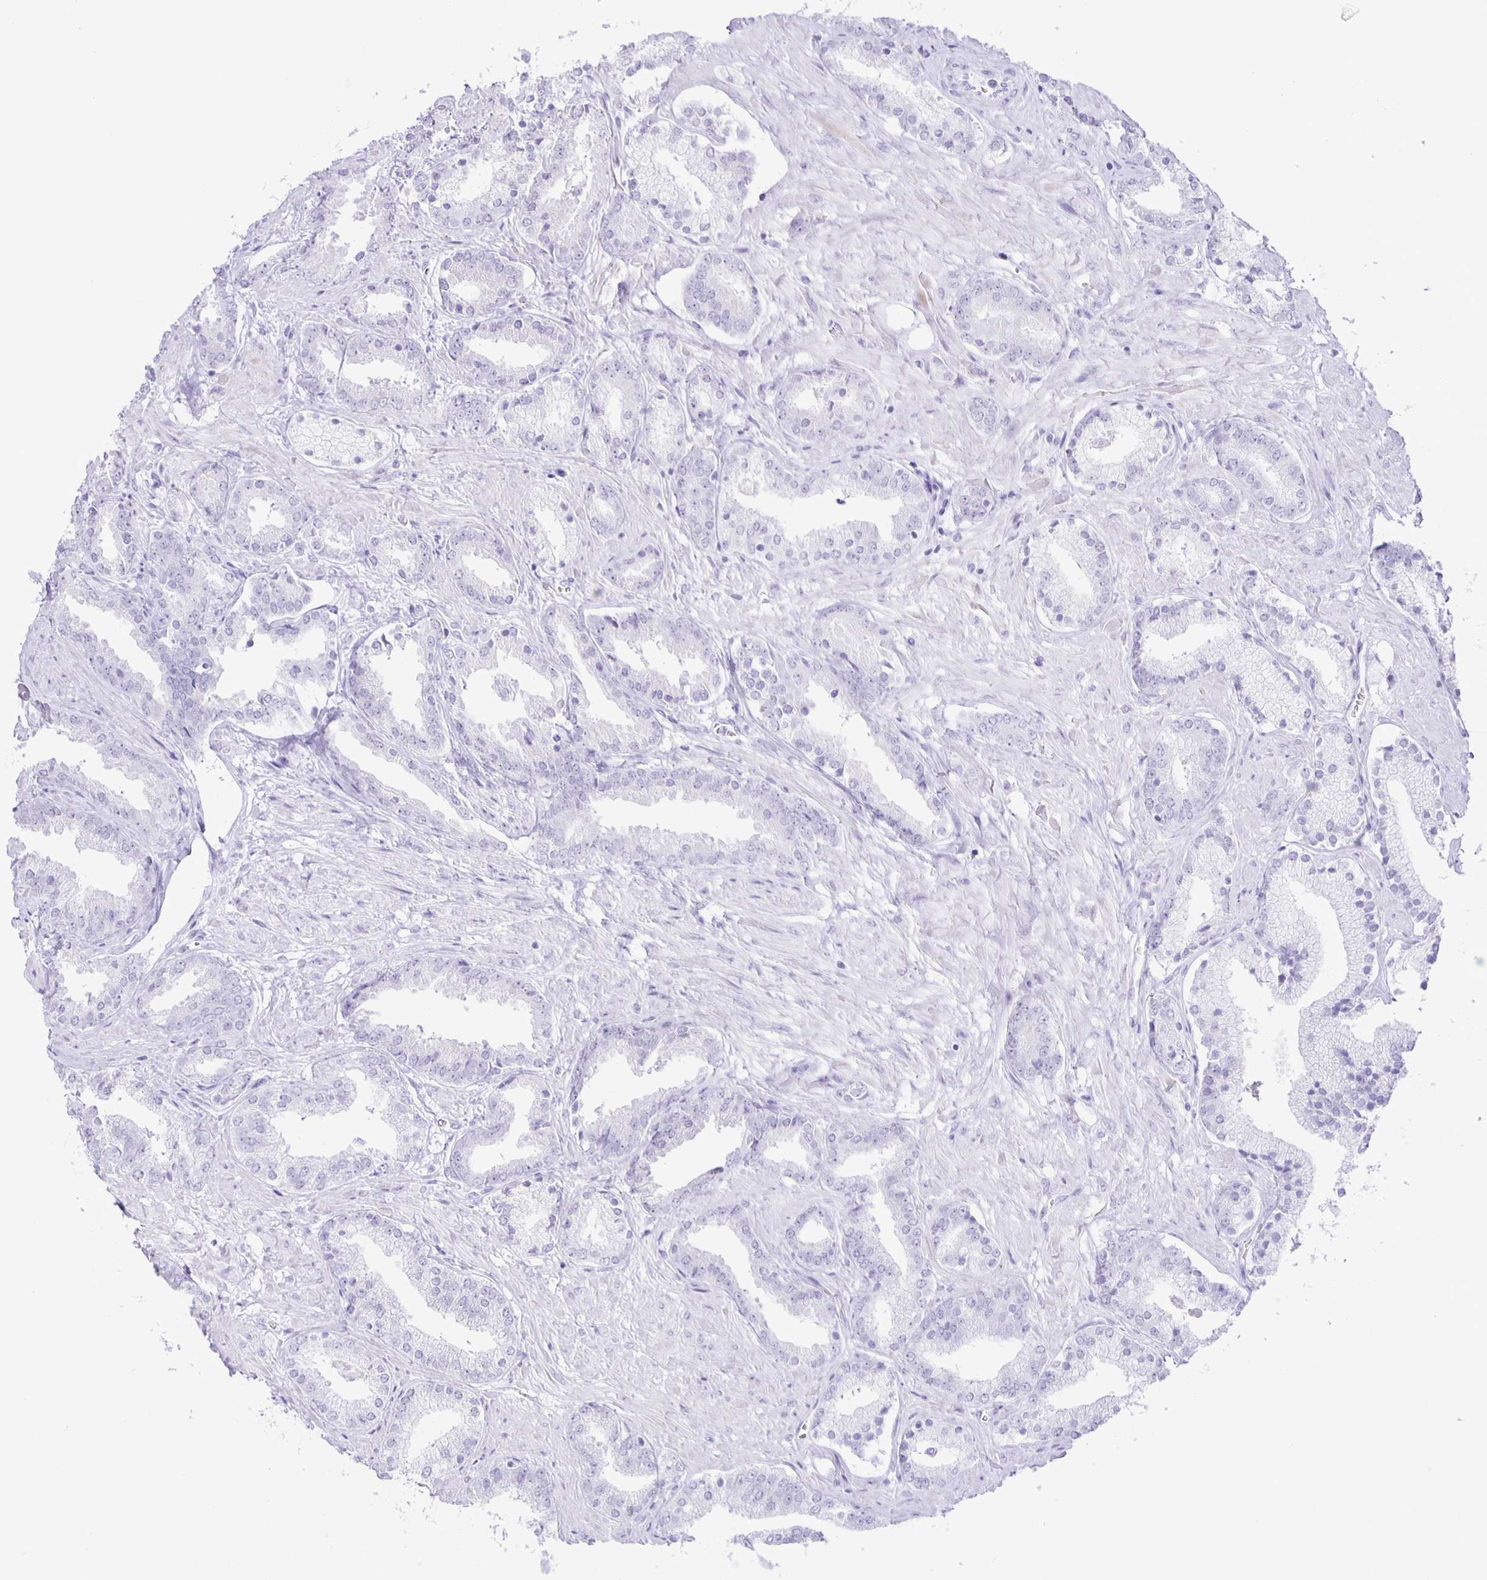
{"staining": {"intensity": "negative", "quantity": "none", "location": "none"}, "tissue": "prostate cancer", "cell_type": "Tumor cells", "image_type": "cancer", "snomed": [{"axis": "morphology", "description": "Adenocarcinoma, High grade"}, {"axis": "topography", "description": "Prostate"}], "caption": "Immunohistochemical staining of prostate cancer (high-grade adenocarcinoma) displays no significant staining in tumor cells.", "gene": "EZHIP", "patient": {"sex": "male", "age": 56}}